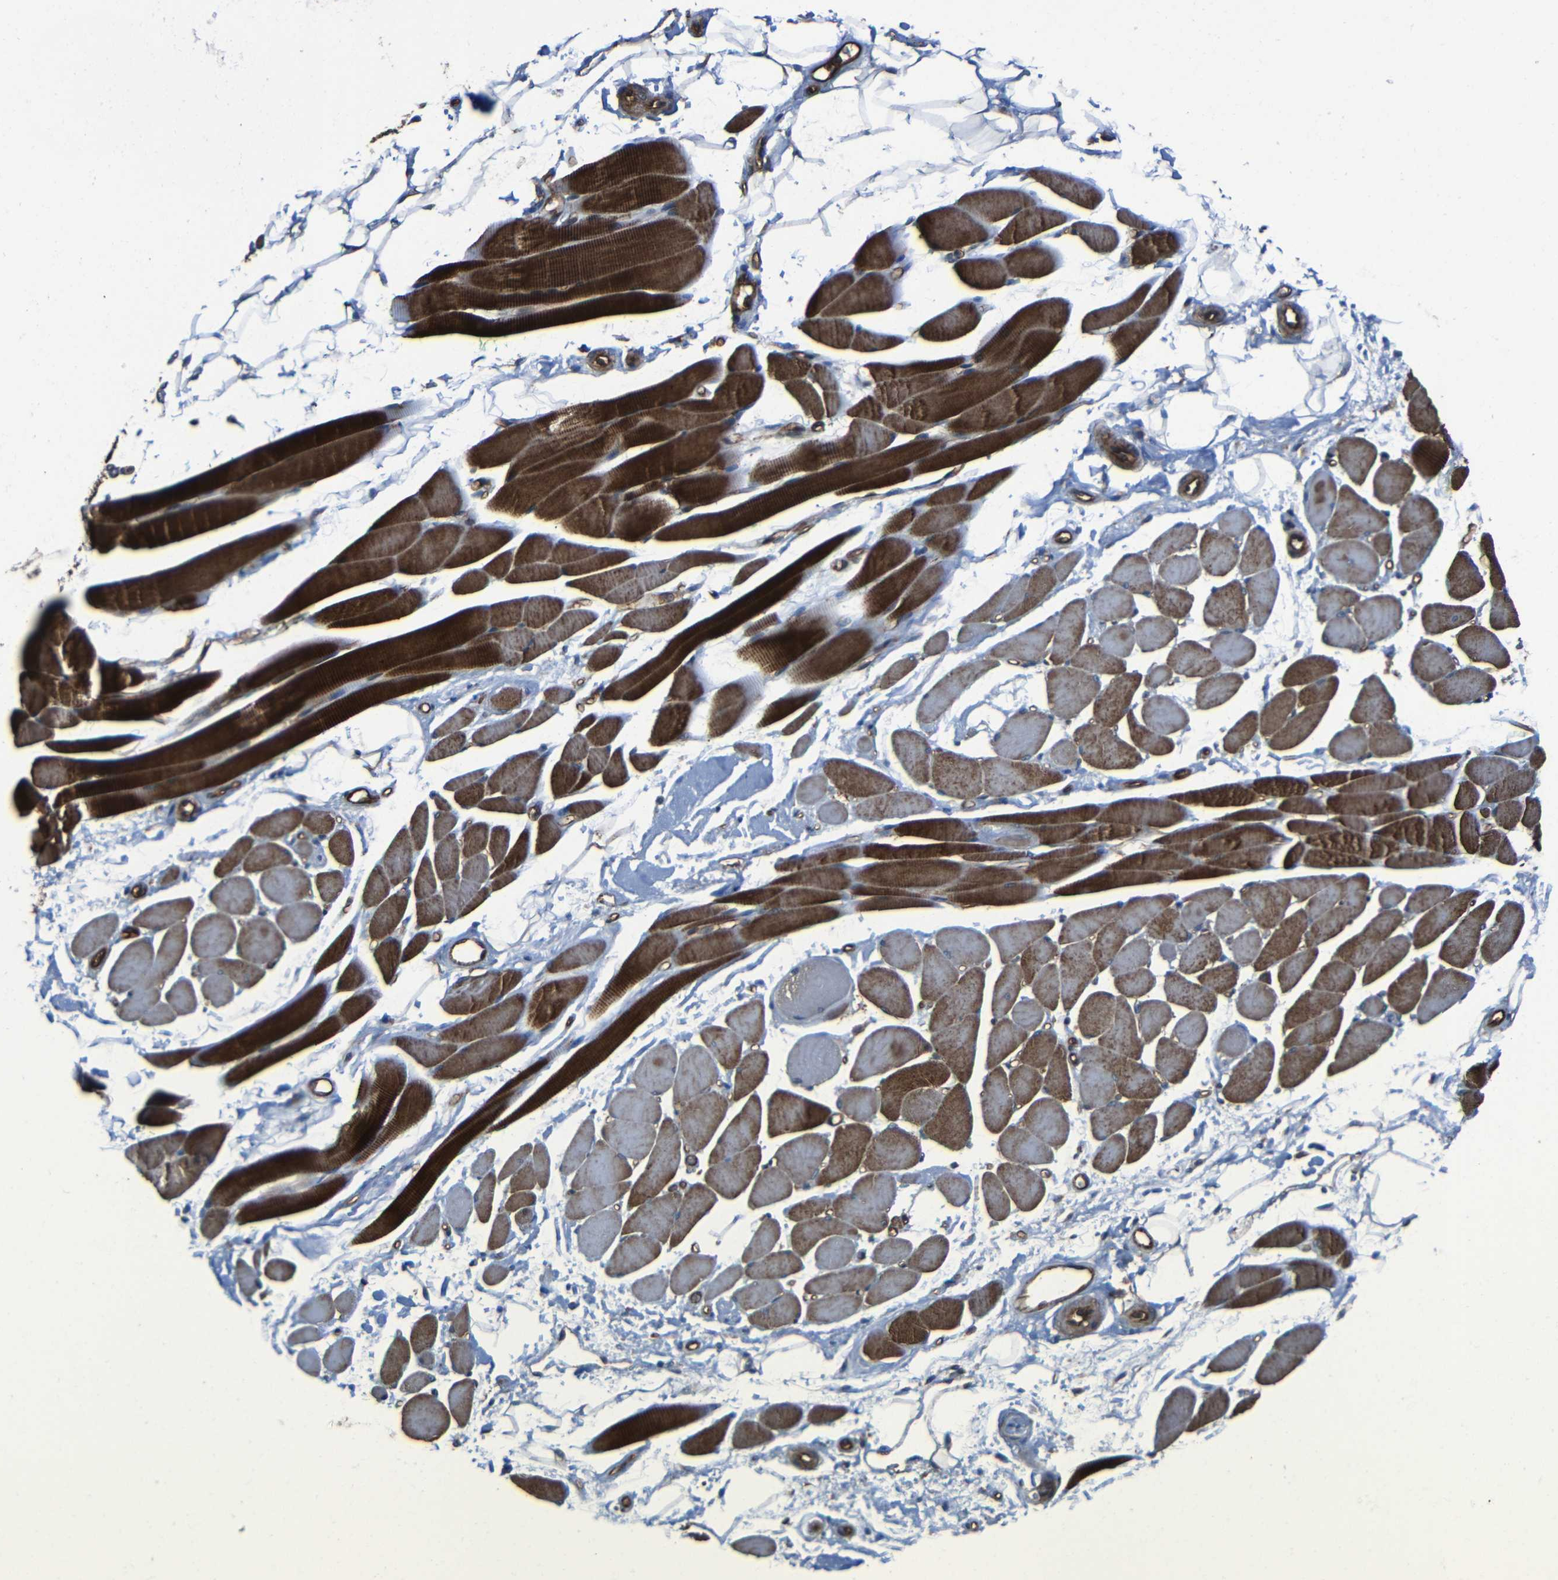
{"staining": {"intensity": "strong", "quantity": ">75%", "location": "cytoplasmic/membranous"}, "tissue": "skeletal muscle", "cell_type": "Myocytes", "image_type": "normal", "snomed": [{"axis": "morphology", "description": "Normal tissue, NOS"}, {"axis": "topography", "description": "Skeletal muscle"}, {"axis": "topography", "description": "Peripheral nerve tissue"}], "caption": "Immunohistochemistry (IHC) photomicrograph of benign skeletal muscle stained for a protein (brown), which shows high levels of strong cytoplasmic/membranous expression in approximately >75% of myocytes.", "gene": "PTCH1", "patient": {"sex": "female", "age": 84}}